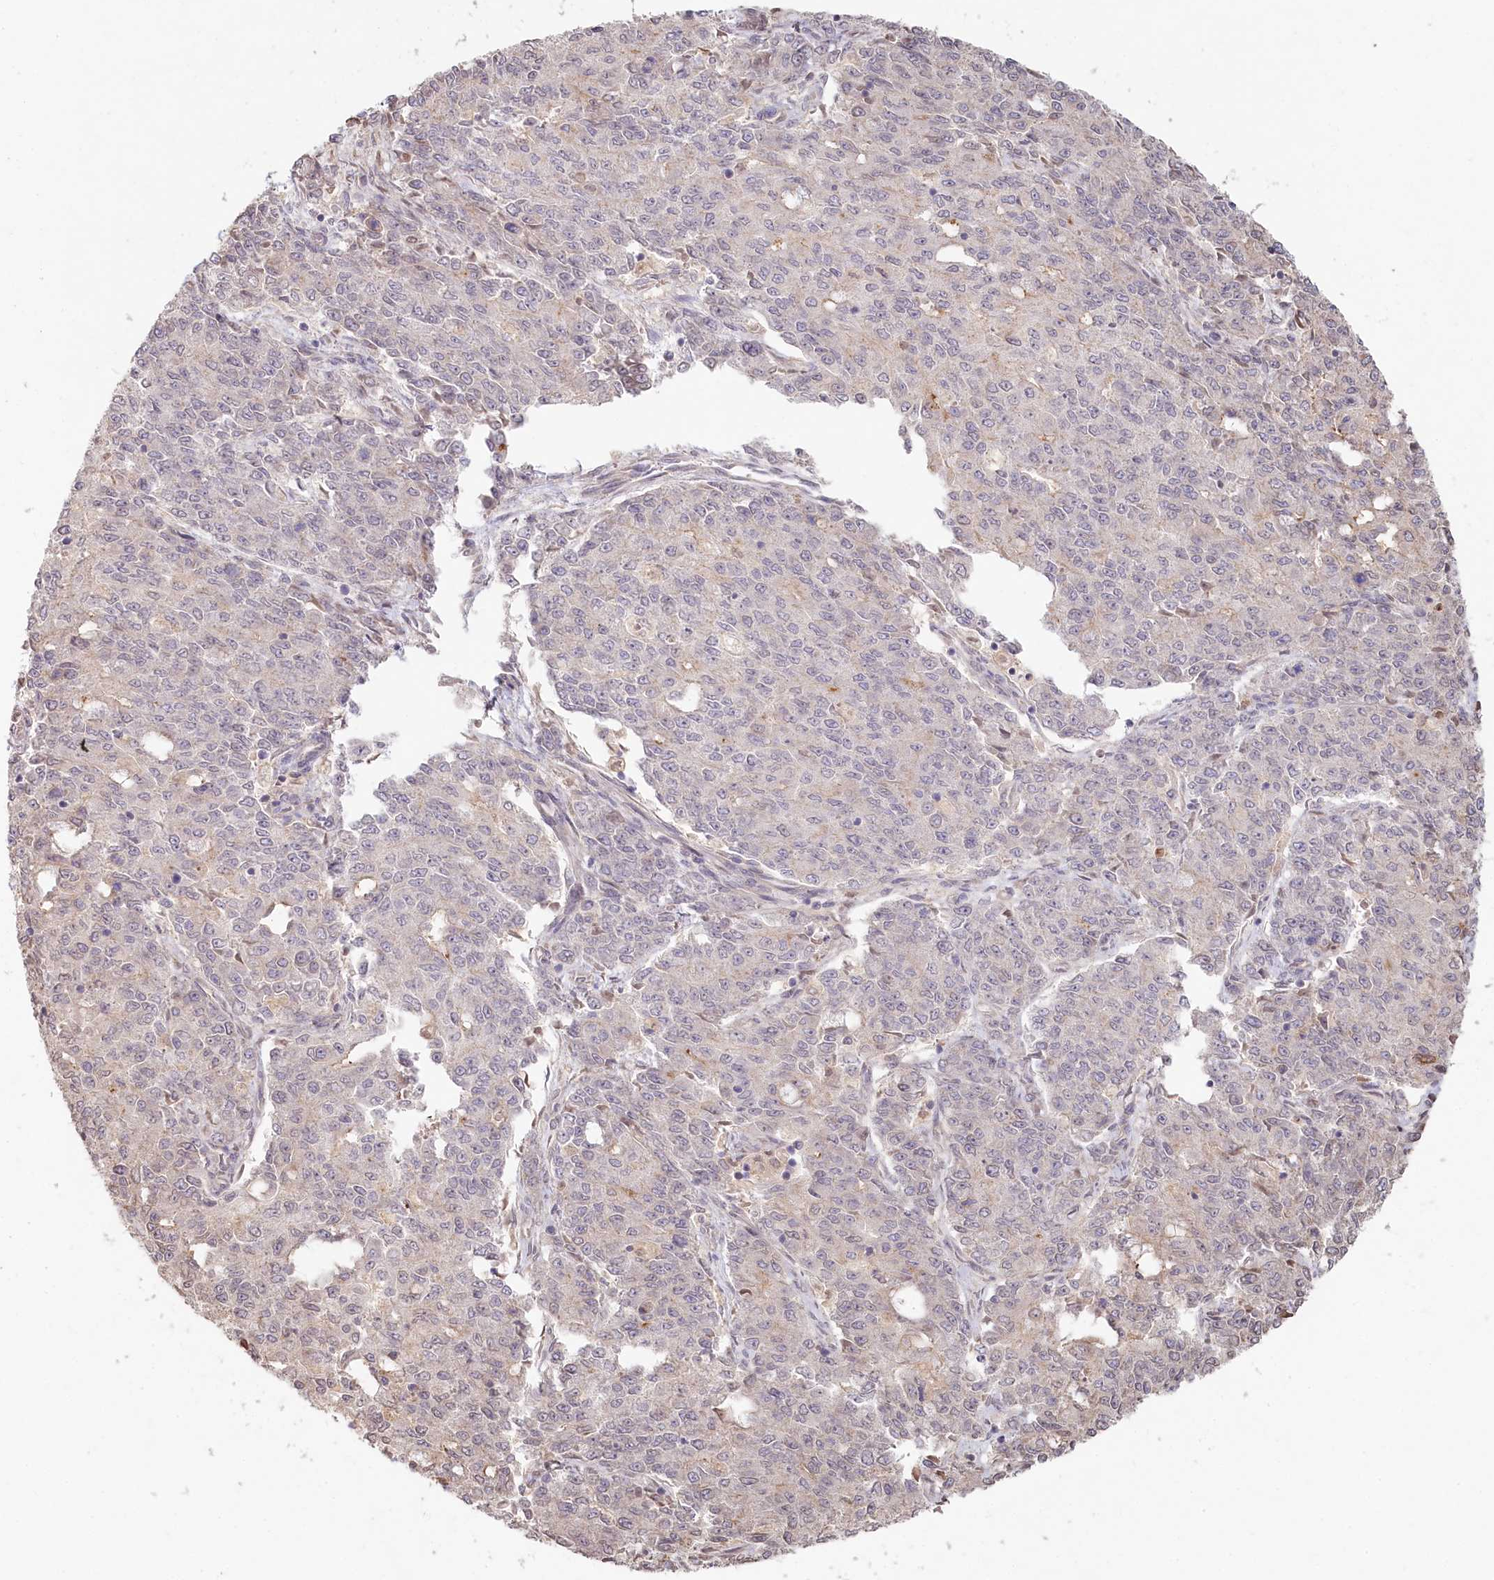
{"staining": {"intensity": "negative", "quantity": "none", "location": "none"}, "tissue": "endometrial cancer", "cell_type": "Tumor cells", "image_type": "cancer", "snomed": [{"axis": "morphology", "description": "Adenocarcinoma, NOS"}, {"axis": "topography", "description": "Endometrium"}], "caption": "Immunohistochemistry of human endometrial adenocarcinoma exhibits no positivity in tumor cells. (Immunohistochemistry, brightfield microscopy, high magnification).", "gene": "TCHP", "patient": {"sex": "female", "age": 50}}